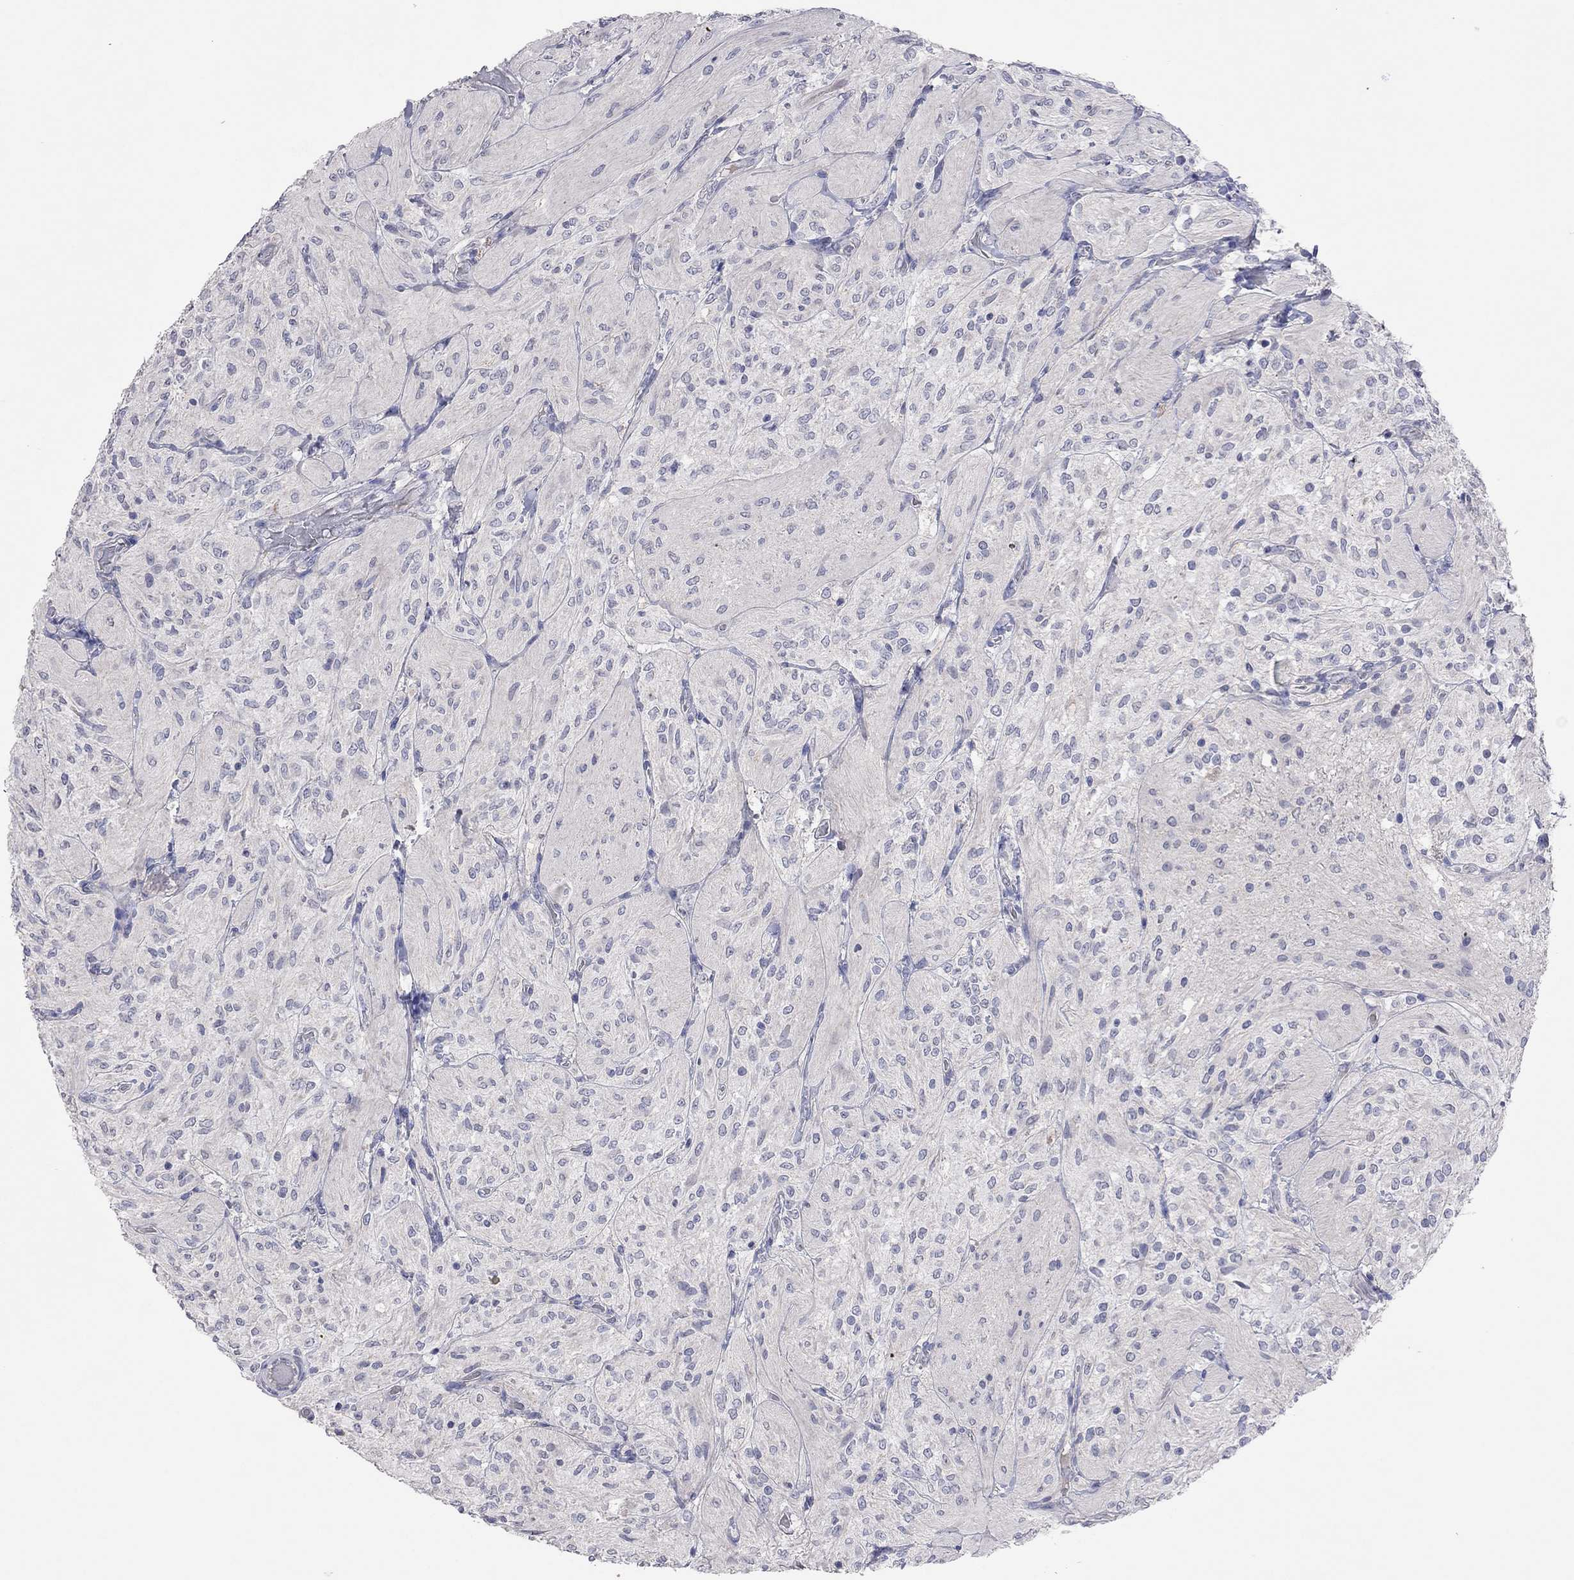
{"staining": {"intensity": "negative", "quantity": "none", "location": "none"}, "tissue": "glioma", "cell_type": "Tumor cells", "image_type": "cancer", "snomed": [{"axis": "morphology", "description": "Glioma, malignant, Low grade"}, {"axis": "topography", "description": "Brain"}], "caption": "IHC image of human low-grade glioma (malignant) stained for a protein (brown), which exhibits no positivity in tumor cells.", "gene": "MMP13", "patient": {"sex": "male", "age": 3}}